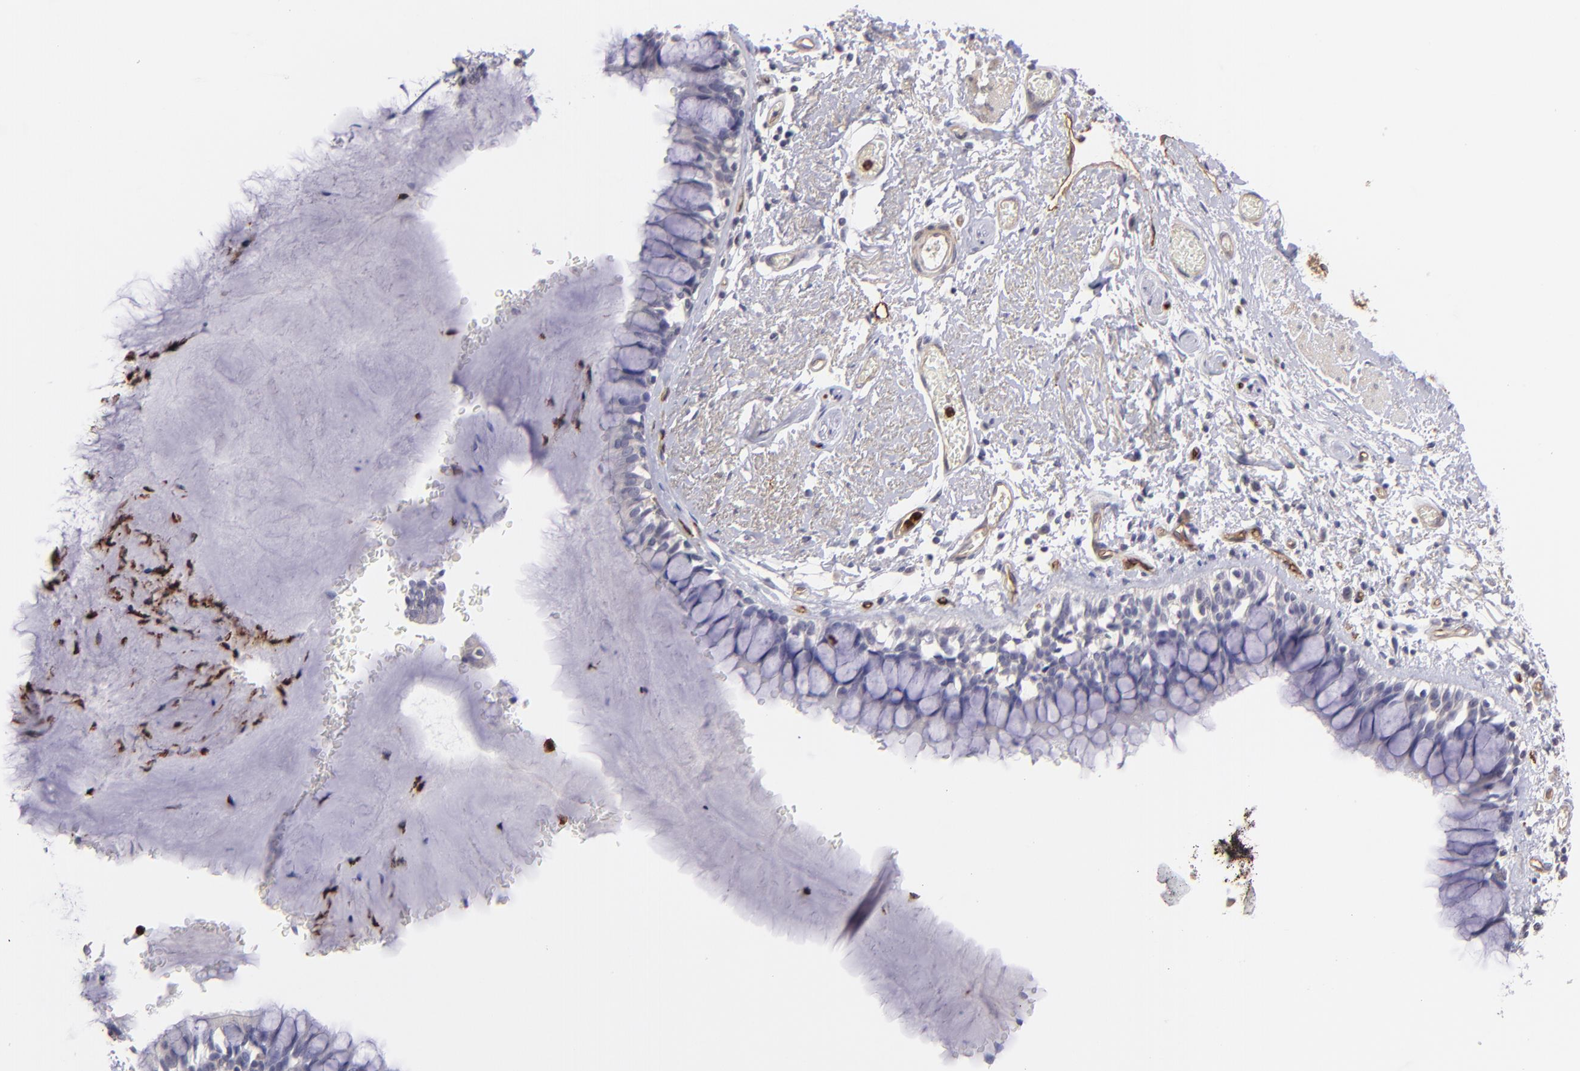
{"staining": {"intensity": "negative", "quantity": "none", "location": "none"}, "tissue": "bronchus", "cell_type": "Respiratory epithelial cells", "image_type": "normal", "snomed": [{"axis": "morphology", "description": "Normal tissue, NOS"}, {"axis": "topography", "description": "Lymph node of abdomen"}, {"axis": "topography", "description": "Lymph node of pelvis"}], "caption": "Immunohistochemical staining of benign bronchus demonstrates no significant expression in respiratory epithelial cells. Brightfield microscopy of immunohistochemistry (IHC) stained with DAB (brown) and hematoxylin (blue), captured at high magnification.", "gene": "DYSF", "patient": {"sex": "female", "age": 65}}